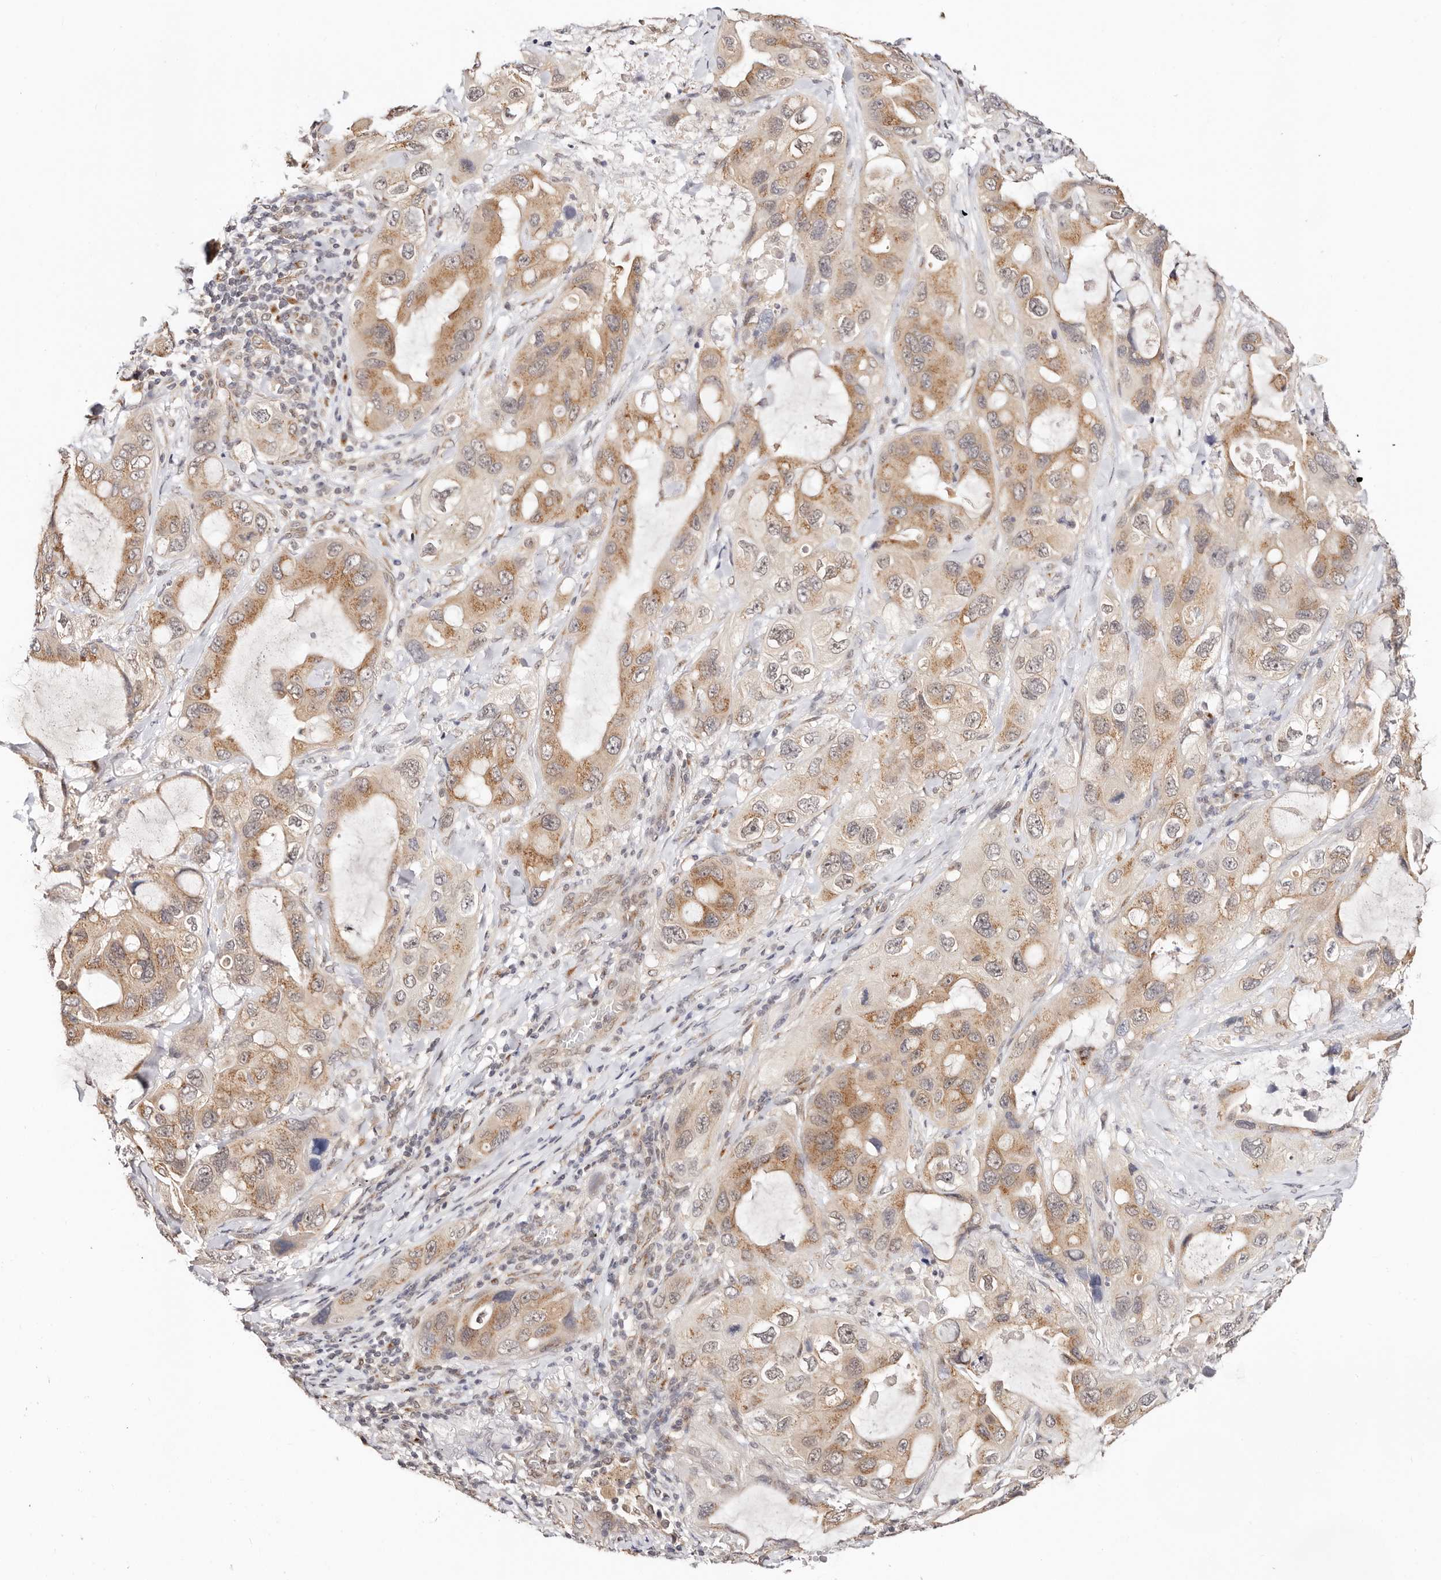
{"staining": {"intensity": "moderate", "quantity": ">75%", "location": "cytoplasmic/membranous"}, "tissue": "lung cancer", "cell_type": "Tumor cells", "image_type": "cancer", "snomed": [{"axis": "morphology", "description": "Squamous cell carcinoma, NOS"}, {"axis": "topography", "description": "Lung"}], "caption": "Moderate cytoplasmic/membranous positivity for a protein is appreciated in about >75% of tumor cells of lung cancer using immunohistochemistry (IHC).", "gene": "VIPAS39", "patient": {"sex": "female", "age": 73}}